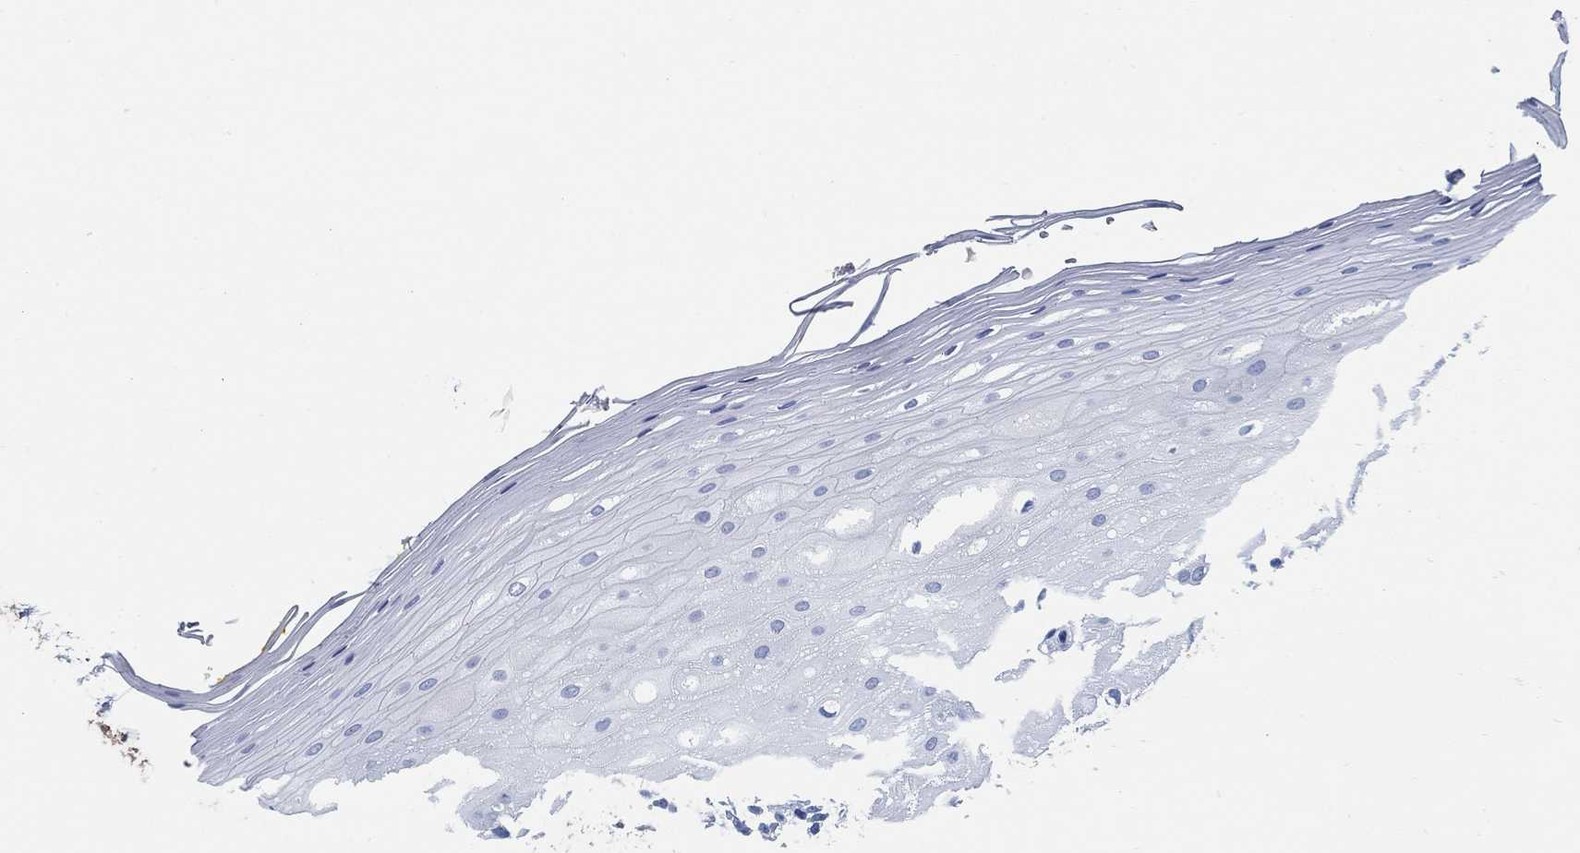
{"staining": {"intensity": "negative", "quantity": "none", "location": "none"}, "tissue": "oral mucosa", "cell_type": "Squamous epithelial cells", "image_type": "normal", "snomed": [{"axis": "morphology", "description": "Normal tissue, NOS"}, {"axis": "morphology", "description": "Squamous cell carcinoma, NOS"}, {"axis": "topography", "description": "Oral tissue"}, {"axis": "topography", "description": "Head-Neck"}], "caption": "There is no significant staining in squamous epithelial cells of oral mucosa. (DAB IHC, high magnification).", "gene": "SLC45A1", "patient": {"sex": "female", "age": 75}}